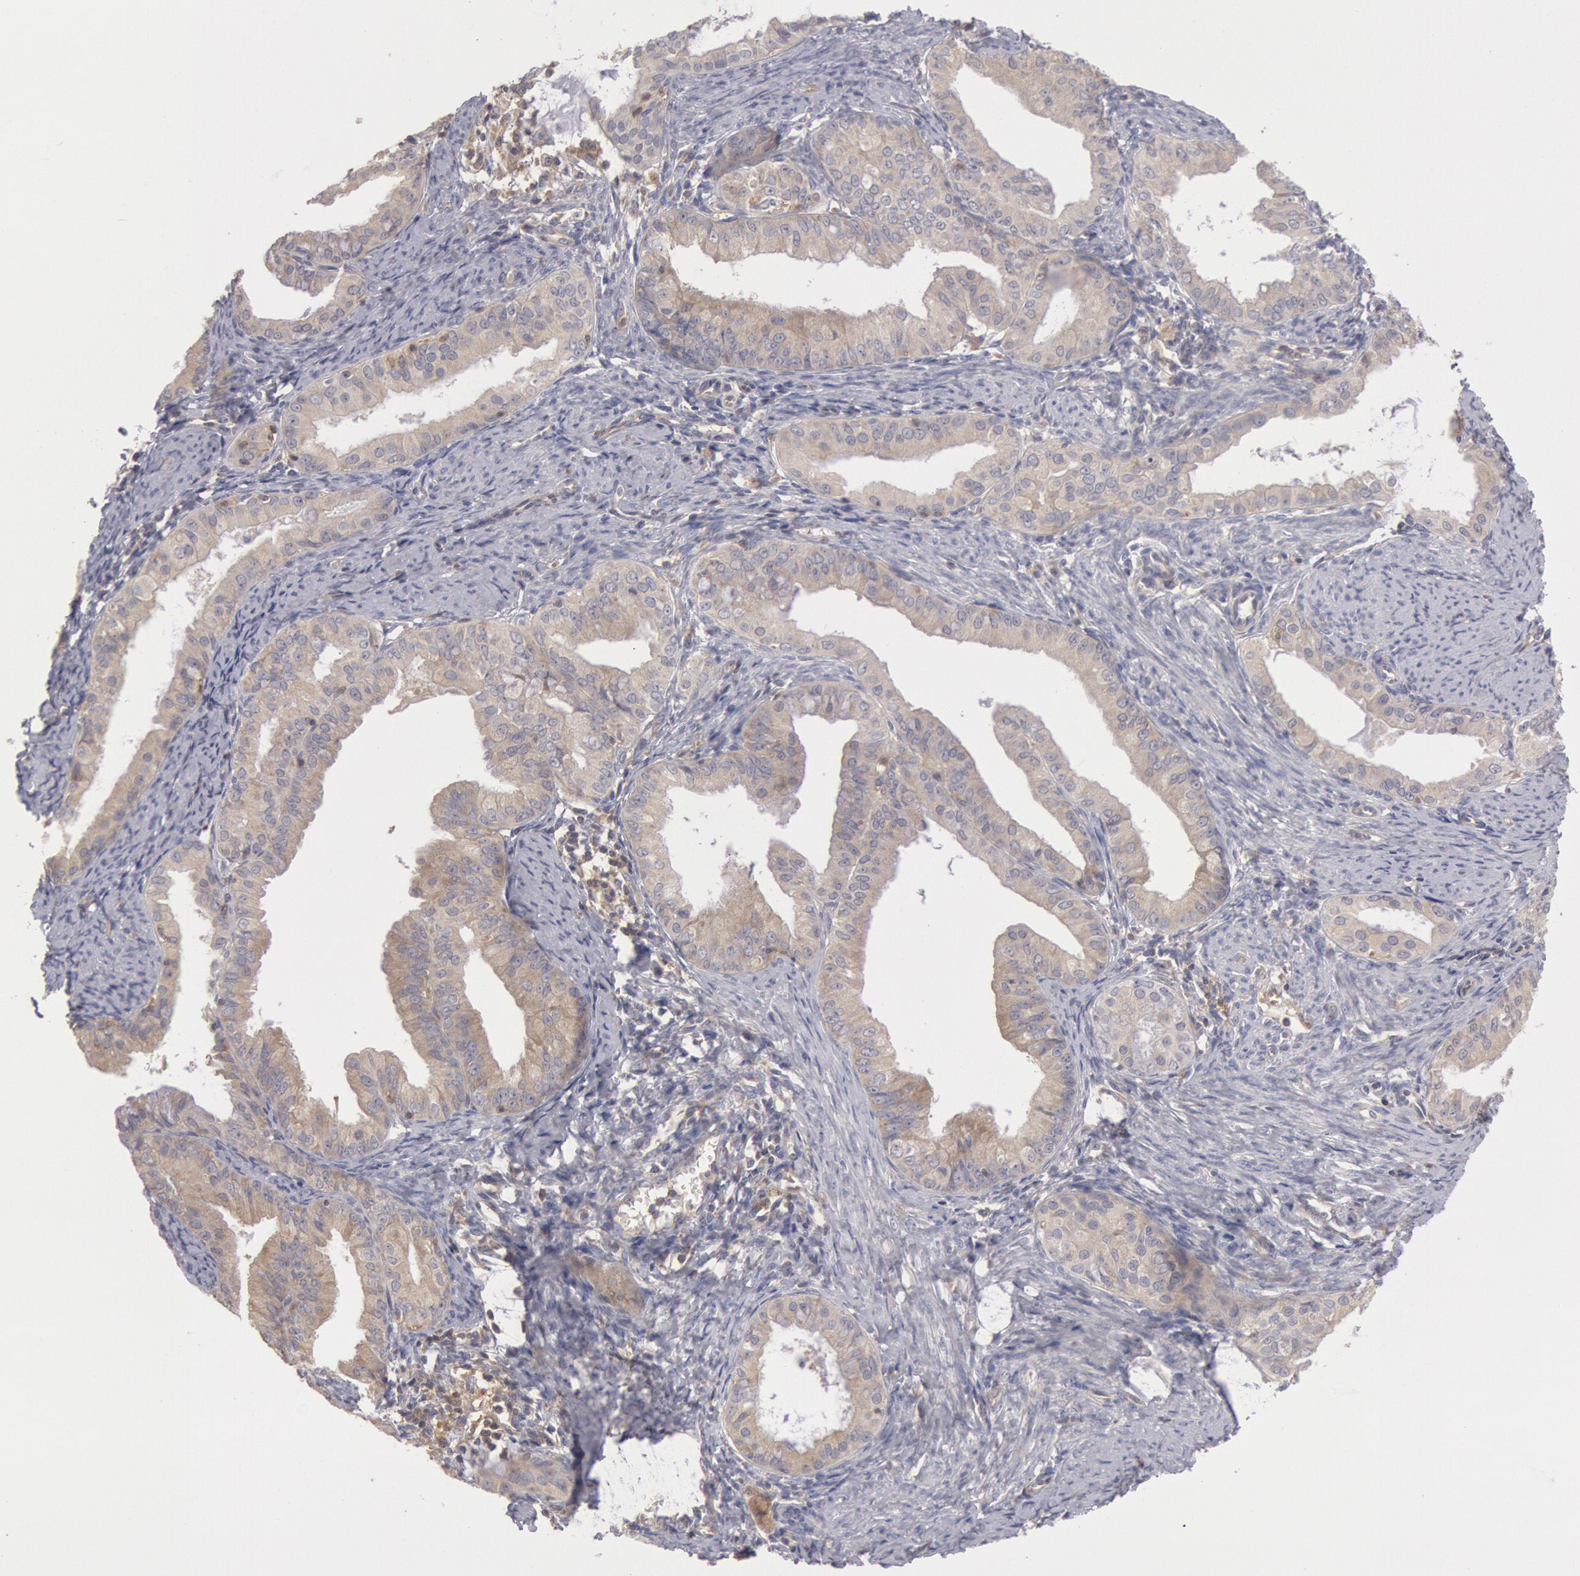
{"staining": {"intensity": "weak", "quantity": ">75%", "location": "cytoplasmic/membranous"}, "tissue": "endometrial cancer", "cell_type": "Tumor cells", "image_type": "cancer", "snomed": [{"axis": "morphology", "description": "Adenocarcinoma, NOS"}, {"axis": "topography", "description": "Endometrium"}], "caption": "This image demonstrates immunohistochemistry (IHC) staining of human endometrial cancer, with low weak cytoplasmic/membranous positivity in approximately >75% of tumor cells.", "gene": "PIK3R1", "patient": {"sex": "female", "age": 76}}